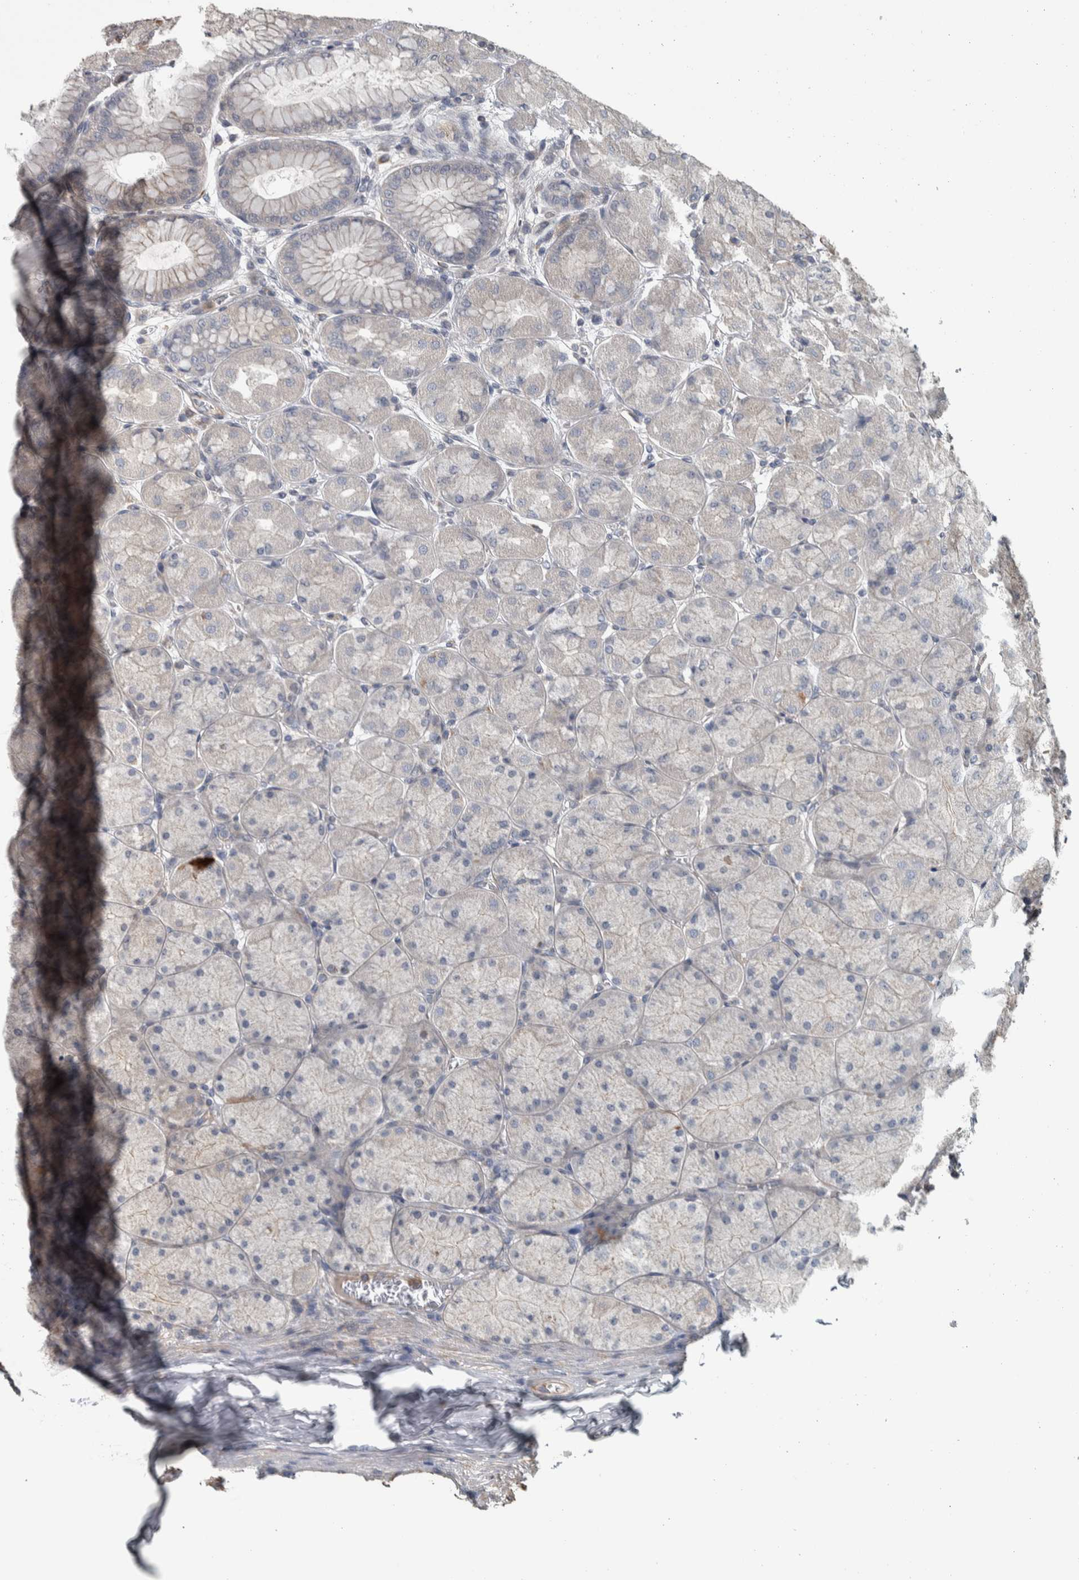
{"staining": {"intensity": "moderate", "quantity": "25%-75%", "location": "cytoplasmic/membranous"}, "tissue": "stomach", "cell_type": "Glandular cells", "image_type": "normal", "snomed": [{"axis": "morphology", "description": "Normal tissue, NOS"}, {"axis": "topography", "description": "Stomach, upper"}], "caption": "DAB (3,3'-diaminobenzidine) immunohistochemical staining of benign stomach displays moderate cytoplasmic/membranous protein expression in about 25%-75% of glandular cells.", "gene": "NT5C2", "patient": {"sex": "female", "age": 56}}